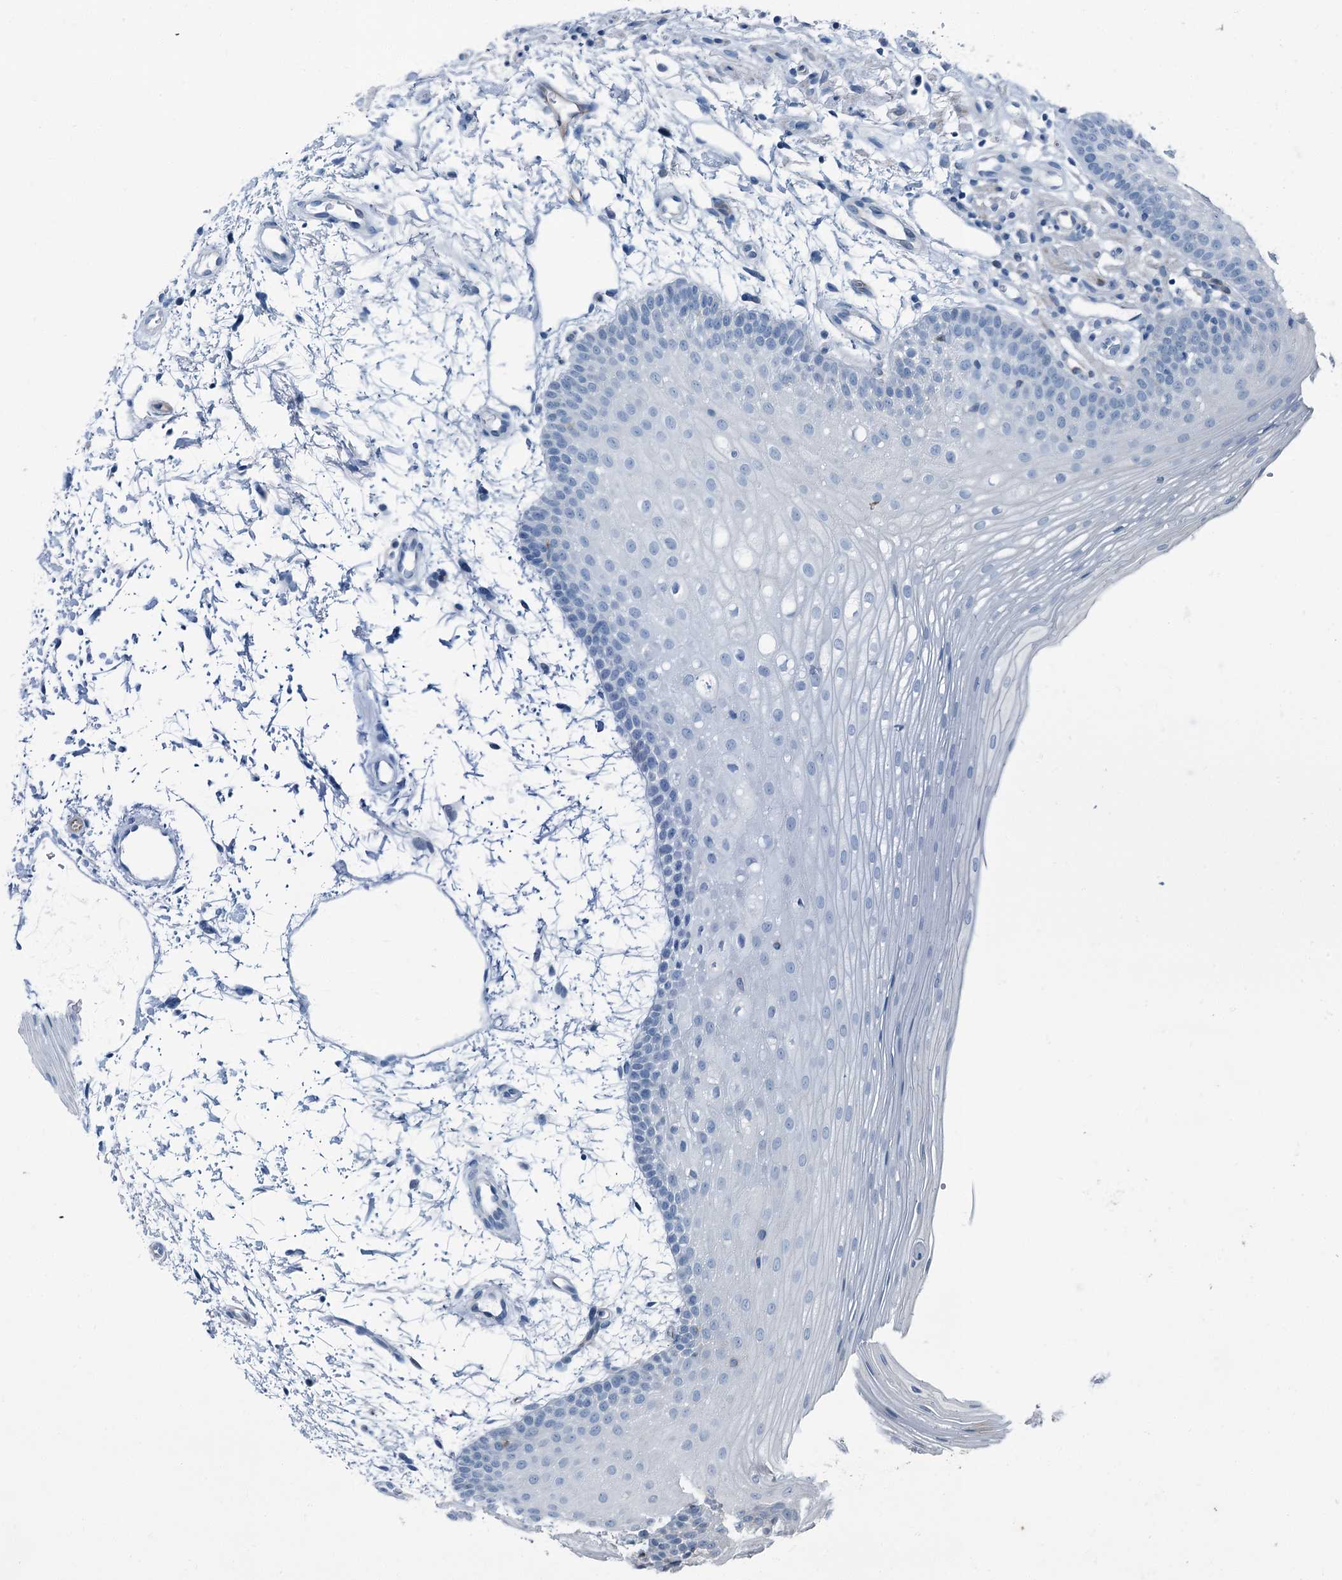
{"staining": {"intensity": "negative", "quantity": "none", "location": "none"}, "tissue": "oral mucosa", "cell_type": "Squamous epithelial cells", "image_type": "normal", "snomed": [{"axis": "morphology", "description": "Normal tissue, NOS"}, {"axis": "topography", "description": "Oral tissue"}], "caption": "IHC photomicrograph of unremarkable oral mucosa stained for a protein (brown), which shows no positivity in squamous epithelial cells.", "gene": "AXL", "patient": {"sex": "male", "age": 68}}